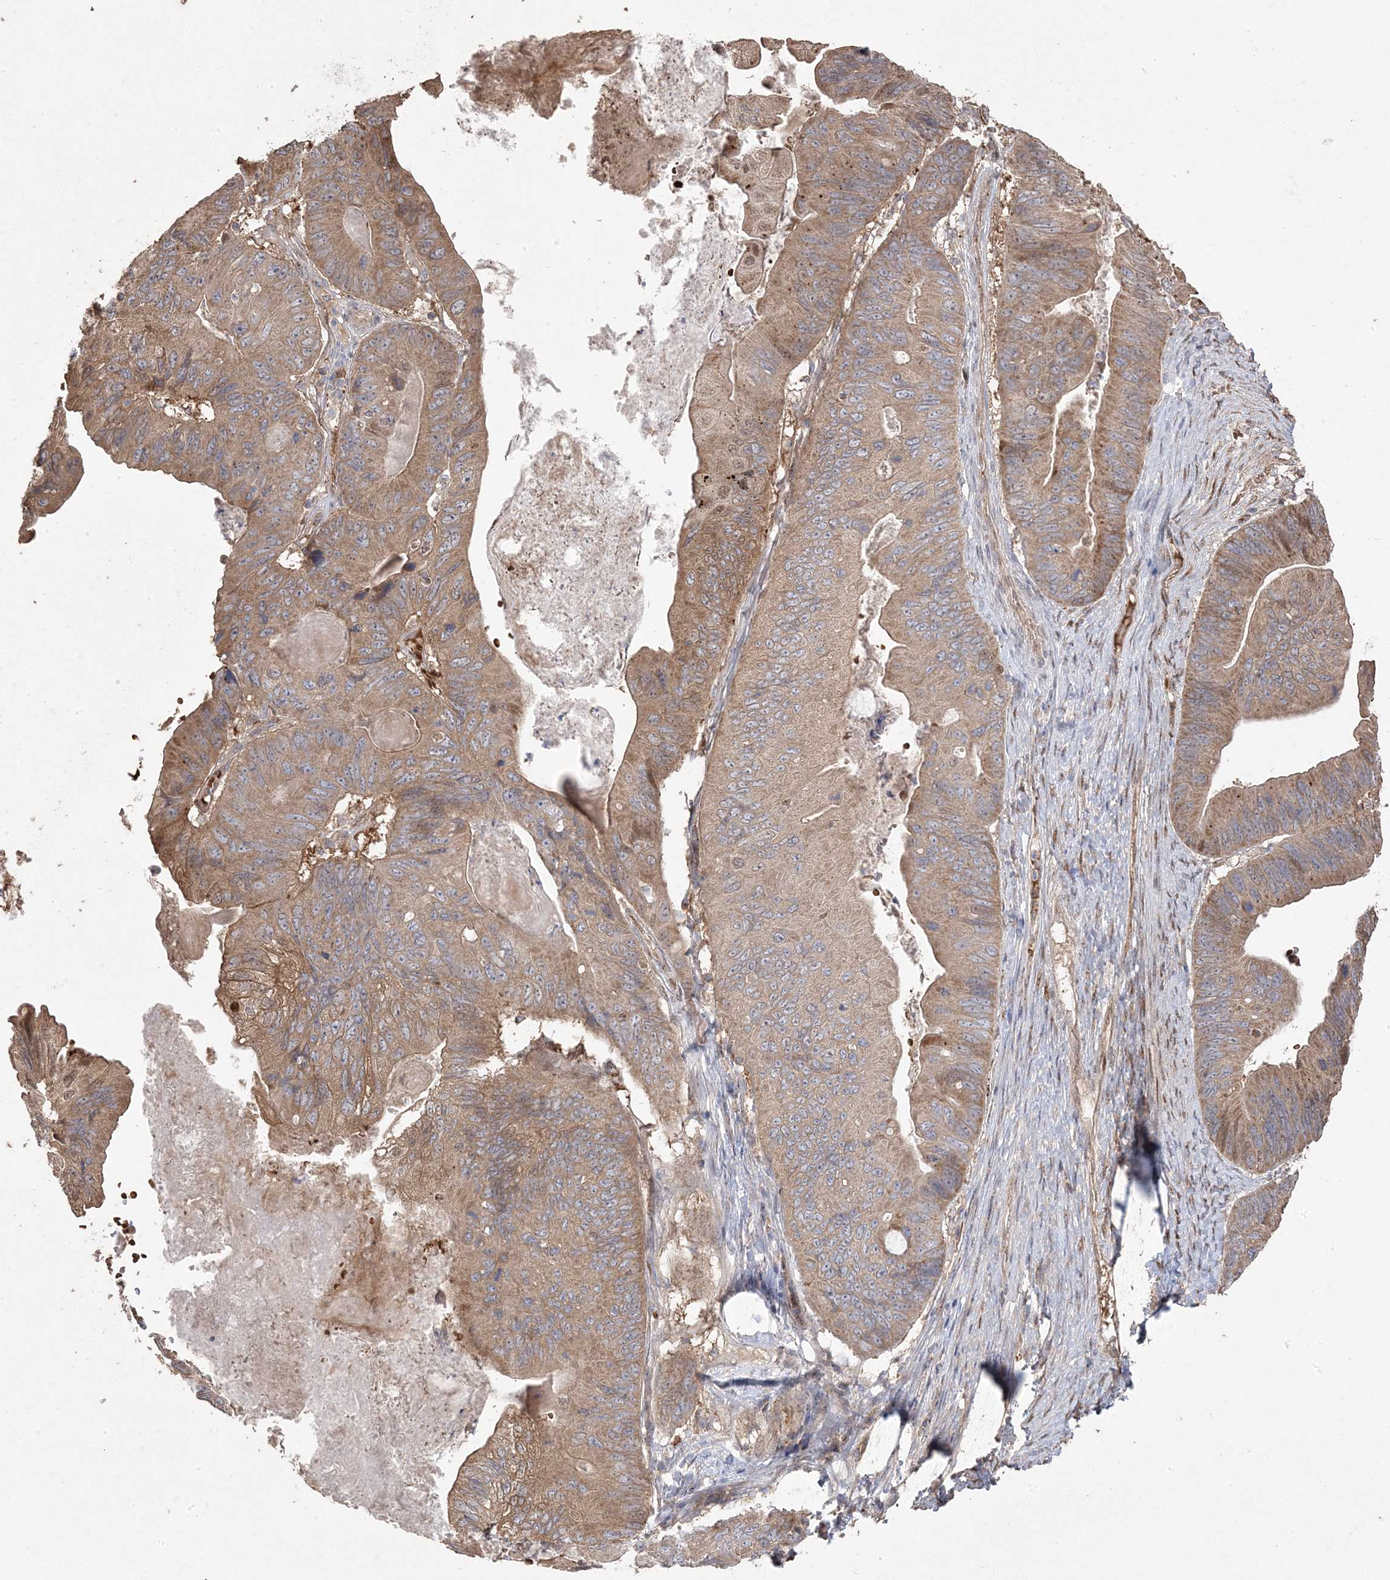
{"staining": {"intensity": "moderate", "quantity": ">75%", "location": "cytoplasmic/membranous"}, "tissue": "ovarian cancer", "cell_type": "Tumor cells", "image_type": "cancer", "snomed": [{"axis": "morphology", "description": "Cystadenocarcinoma, mucinous, NOS"}, {"axis": "topography", "description": "Ovary"}], "caption": "Mucinous cystadenocarcinoma (ovarian) tissue displays moderate cytoplasmic/membranous expression in approximately >75% of tumor cells, visualized by immunohistochemistry.", "gene": "PPOX", "patient": {"sex": "female", "age": 61}}